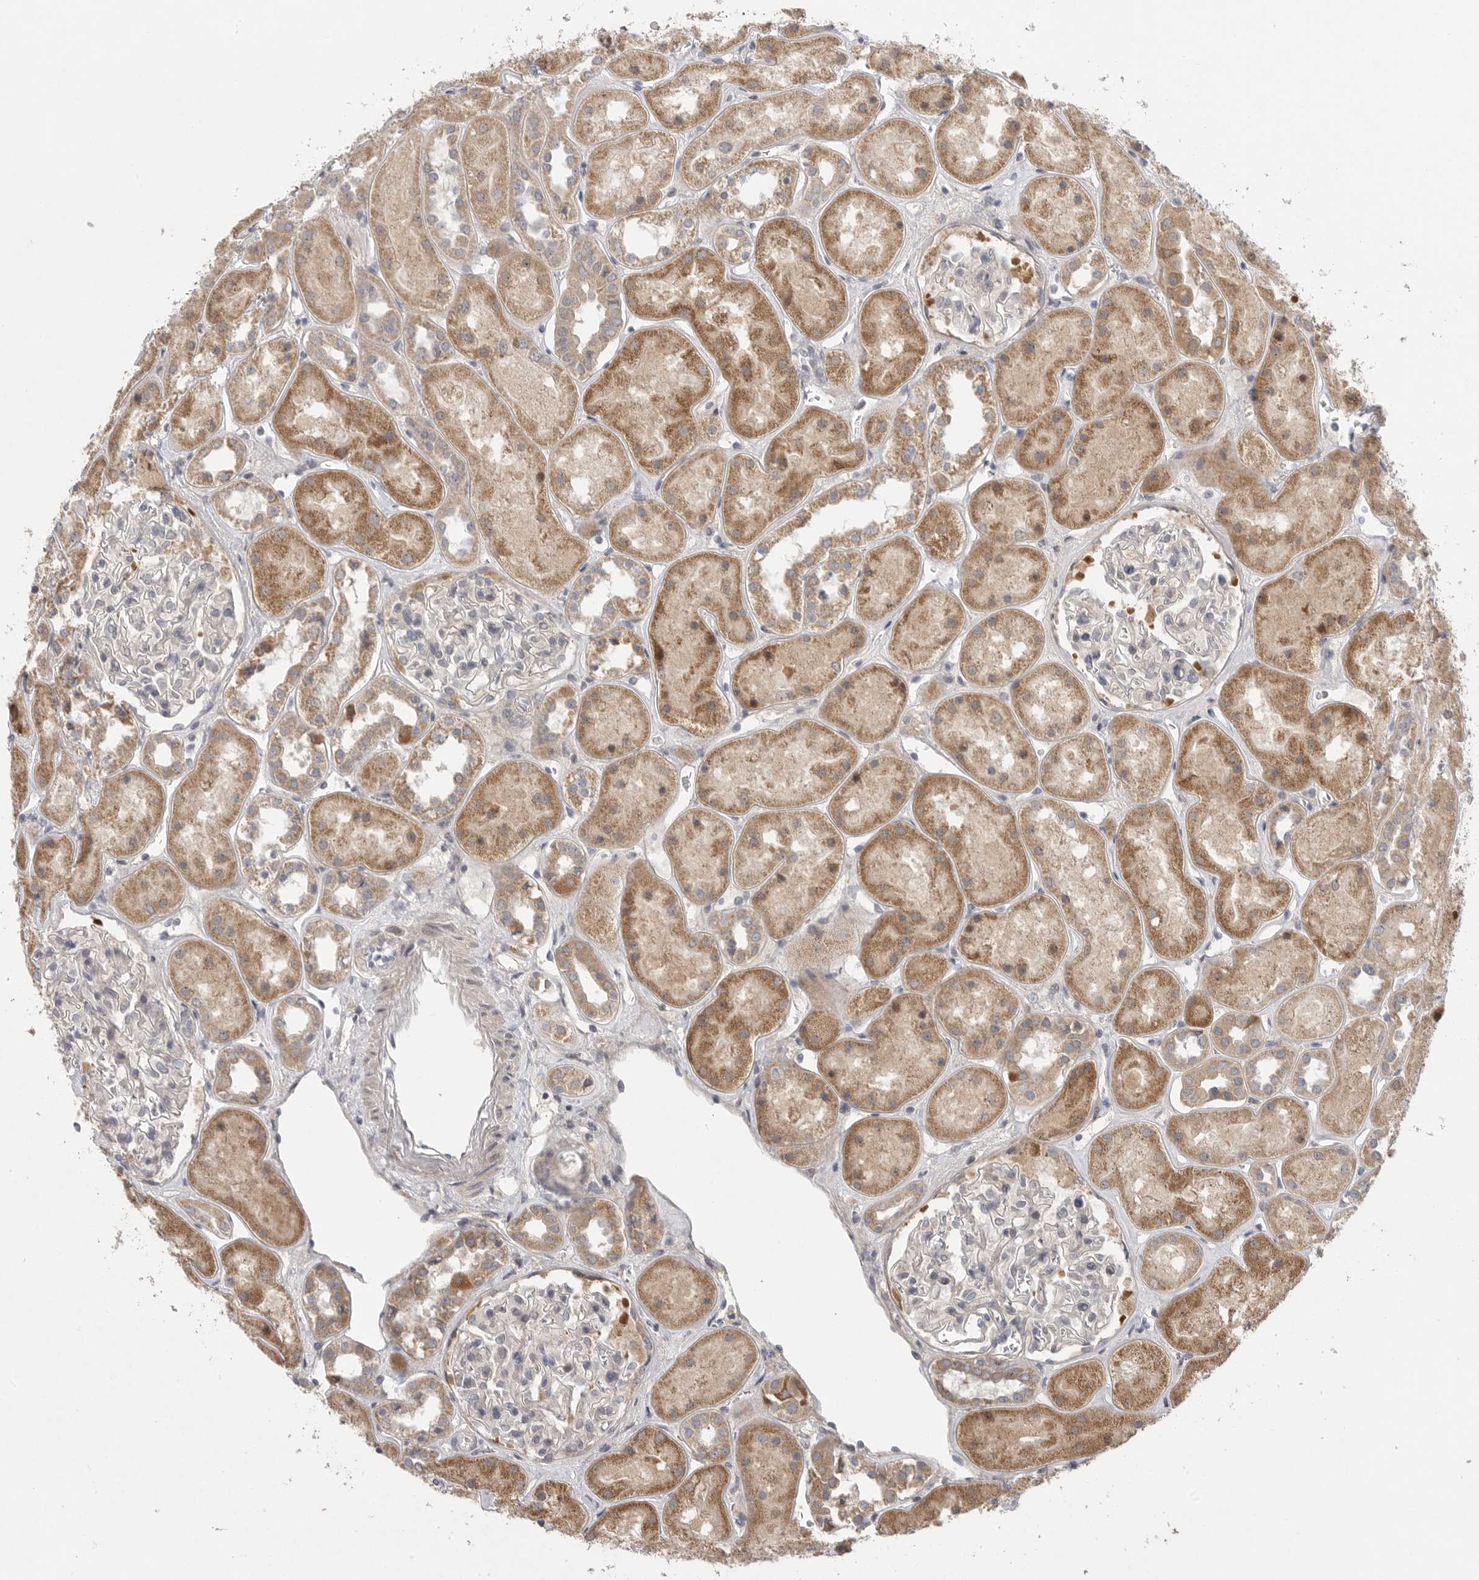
{"staining": {"intensity": "negative", "quantity": "none", "location": "none"}, "tissue": "kidney", "cell_type": "Cells in glomeruli", "image_type": "normal", "snomed": [{"axis": "morphology", "description": "Normal tissue, NOS"}, {"axis": "topography", "description": "Kidney"}], "caption": "Cells in glomeruli show no significant protein positivity in normal kidney. (DAB immunohistochemistry (IHC), high magnification).", "gene": "FBXO43", "patient": {"sex": "male", "age": 70}}